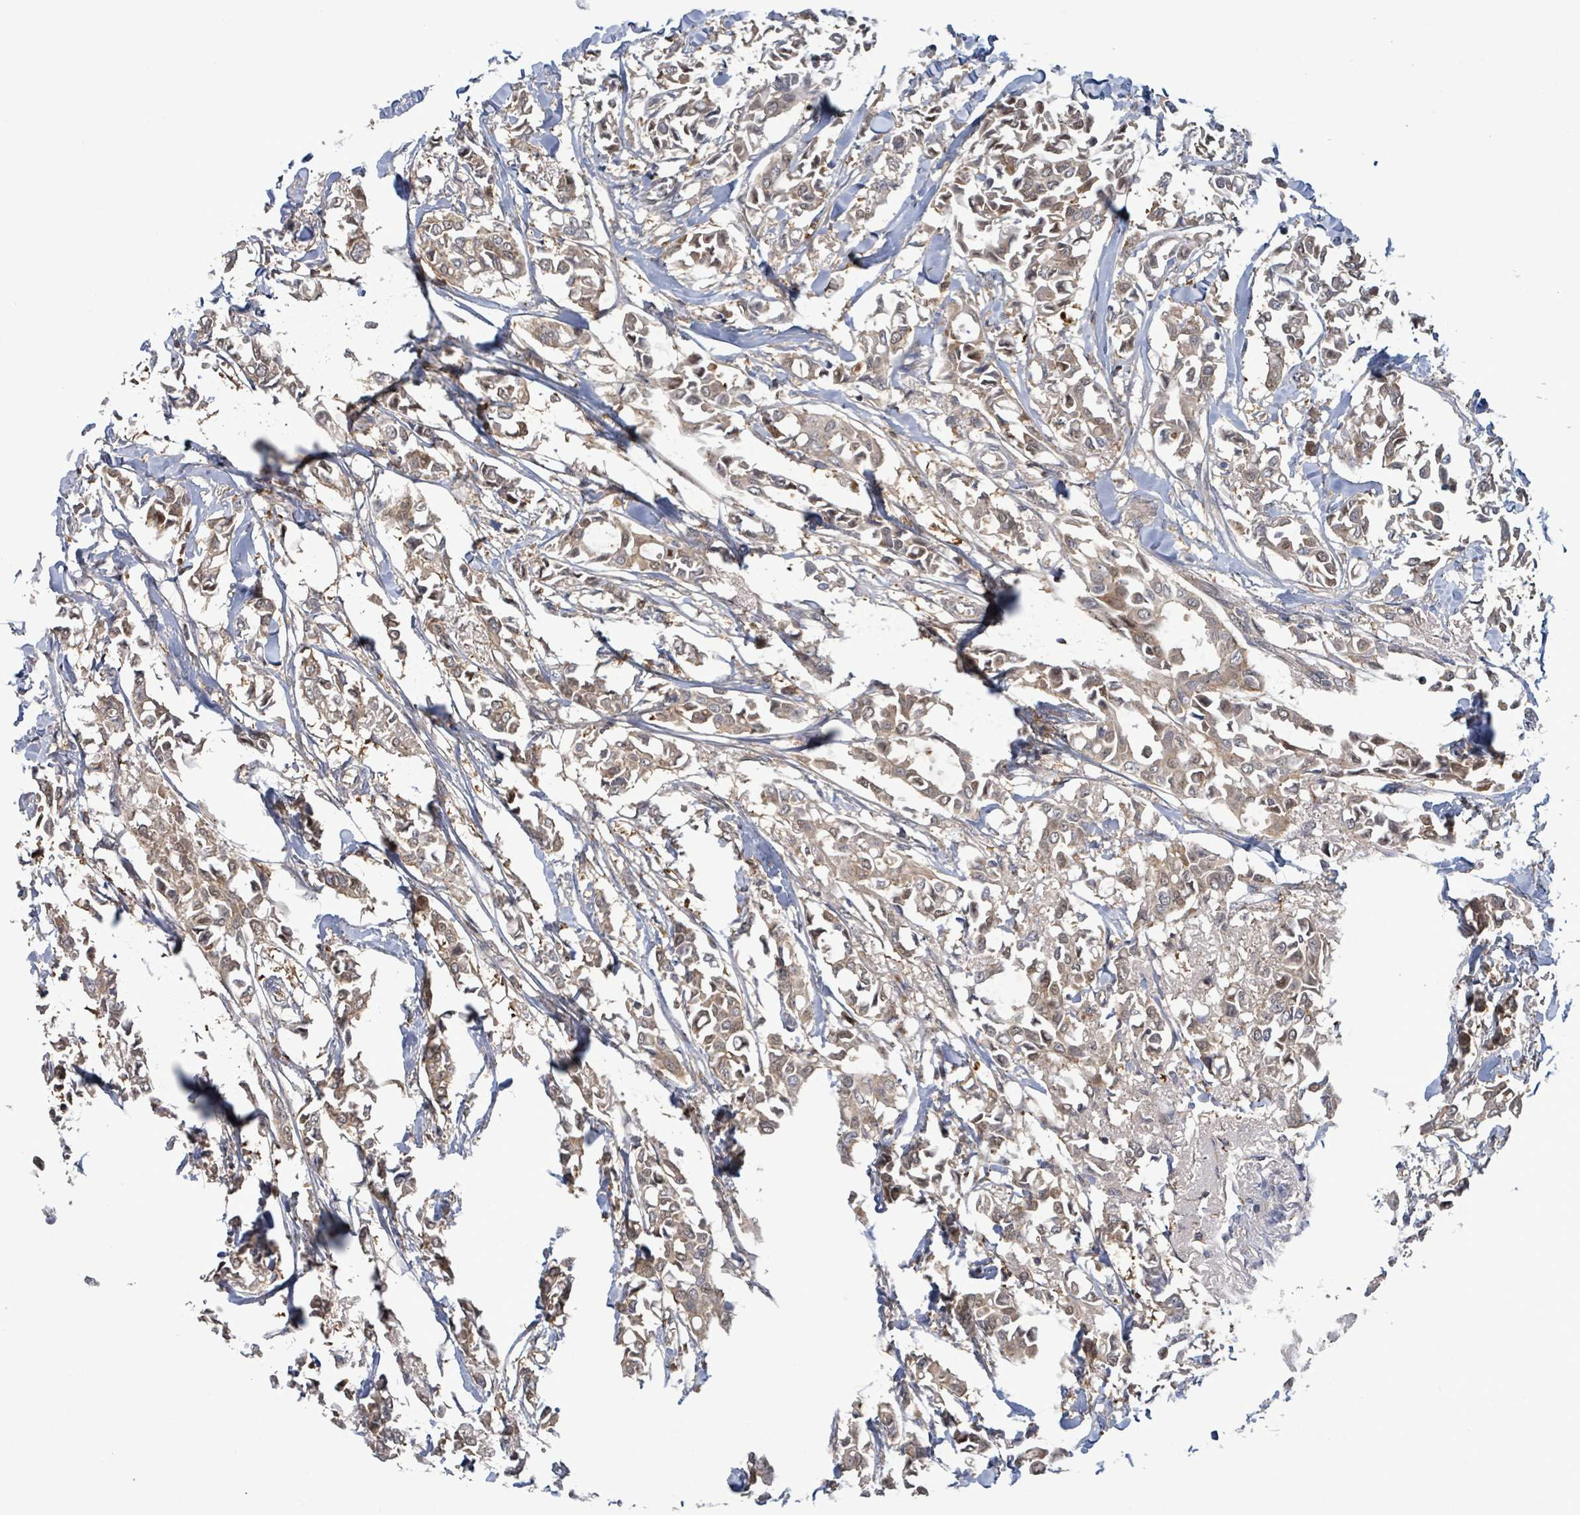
{"staining": {"intensity": "weak", "quantity": ">75%", "location": "cytoplasmic/membranous"}, "tissue": "breast cancer", "cell_type": "Tumor cells", "image_type": "cancer", "snomed": [{"axis": "morphology", "description": "Duct carcinoma"}, {"axis": "topography", "description": "Breast"}], "caption": "The immunohistochemical stain highlights weak cytoplasmic/membranous staining in tumor cells of breast cancer tissue.", "gene": "PGAM1", "patient": {"sex": "female", "age": 41}}